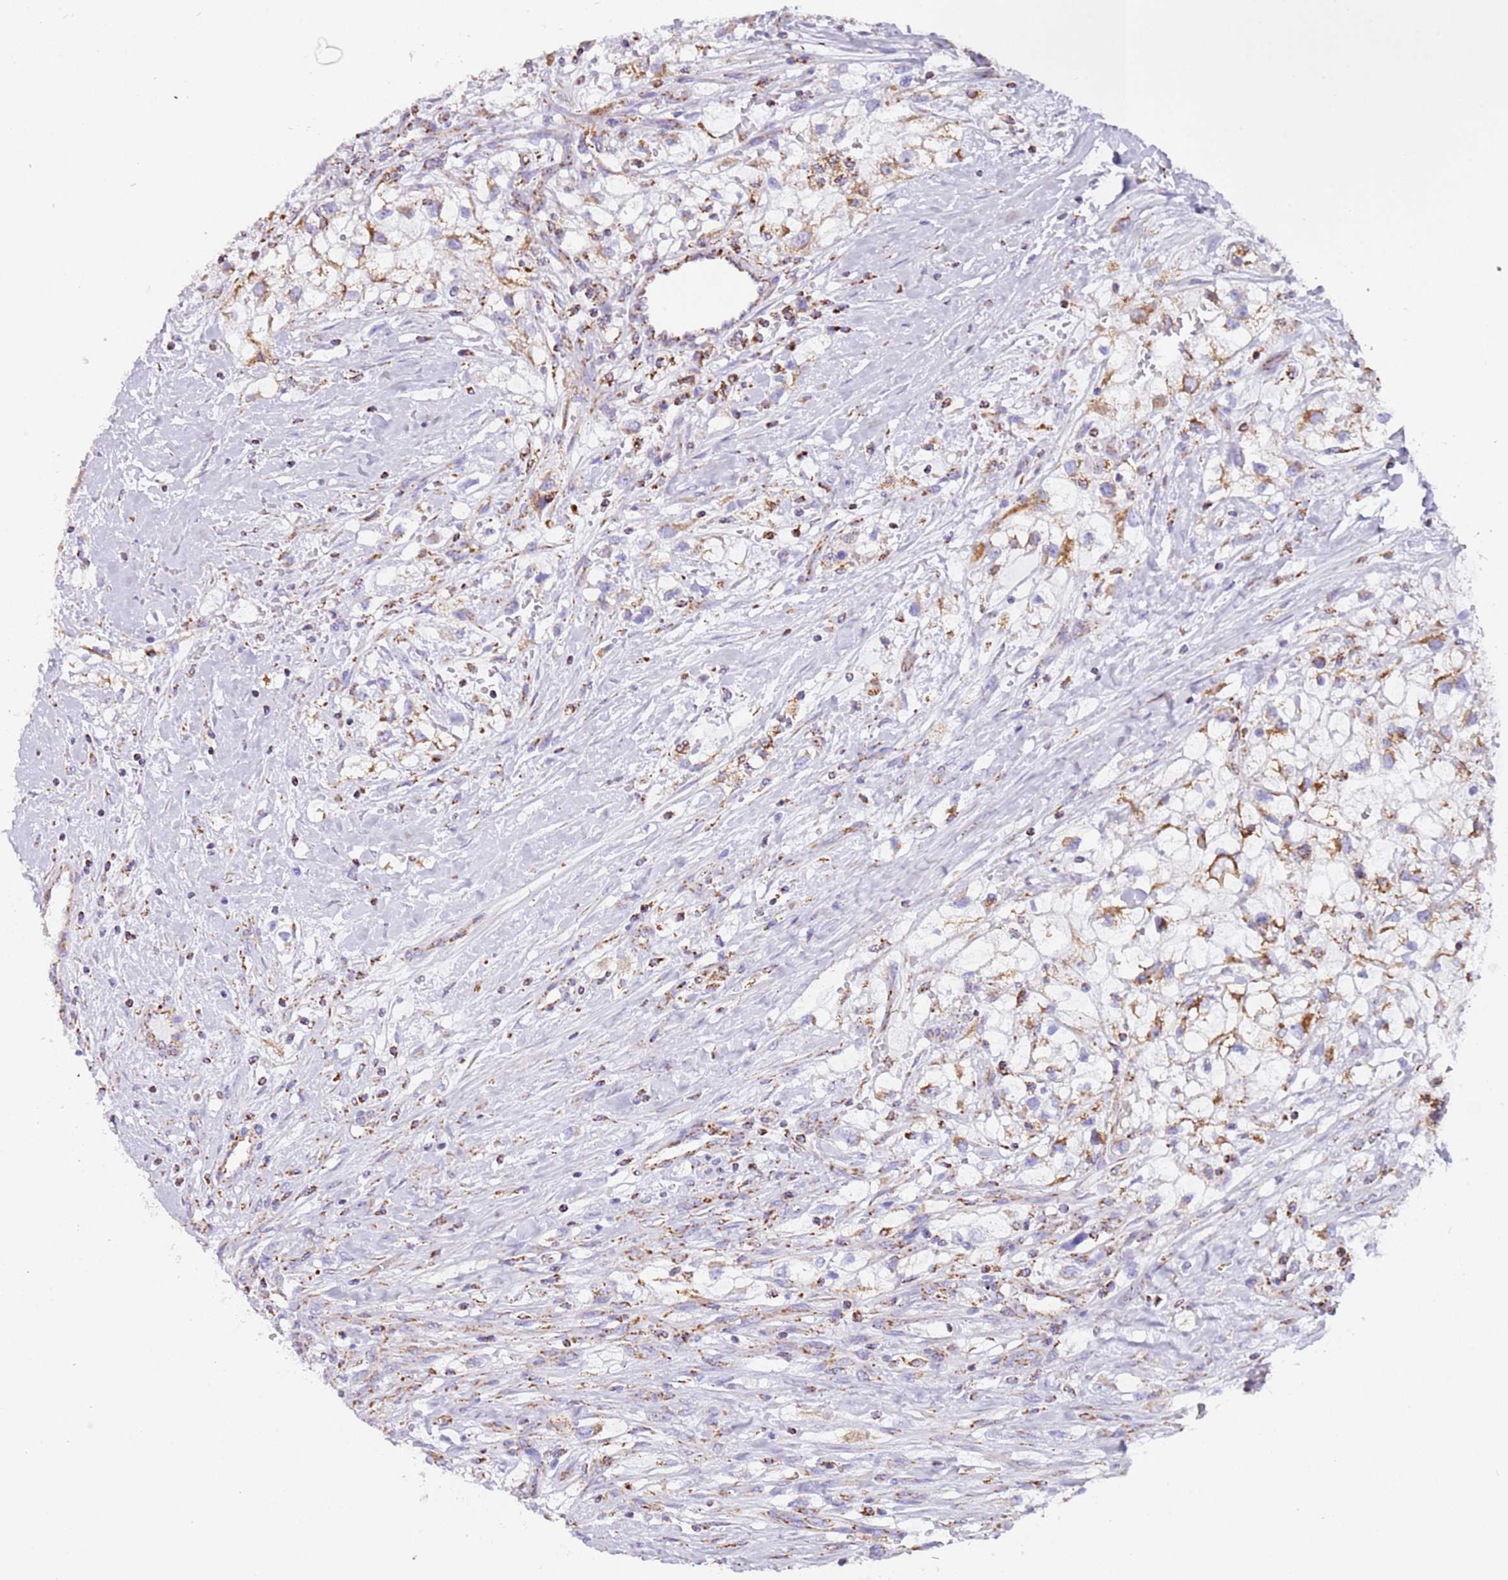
{"staining": {"intensity": "moderate", "quantity": ">75%", "location": "cytoplasmic/membranous"}, "tissue": "renal cancer", "cell_type": "Tumor cells", "image_type": "cancer", "snomed": [{"axis": "morphology", "description": "Adenocarcinoma, NOS"}, {"axis": "topography", "description": "Kidney"}], "caption": "A medium amount of moderate cytoplasmic/membranous expression is appreciated in approximately >75% of tumor cells in renal adenocarcinoma tissue.", "gene": "SUCLG2", "patient": {"sex": "male", "age": 59}}